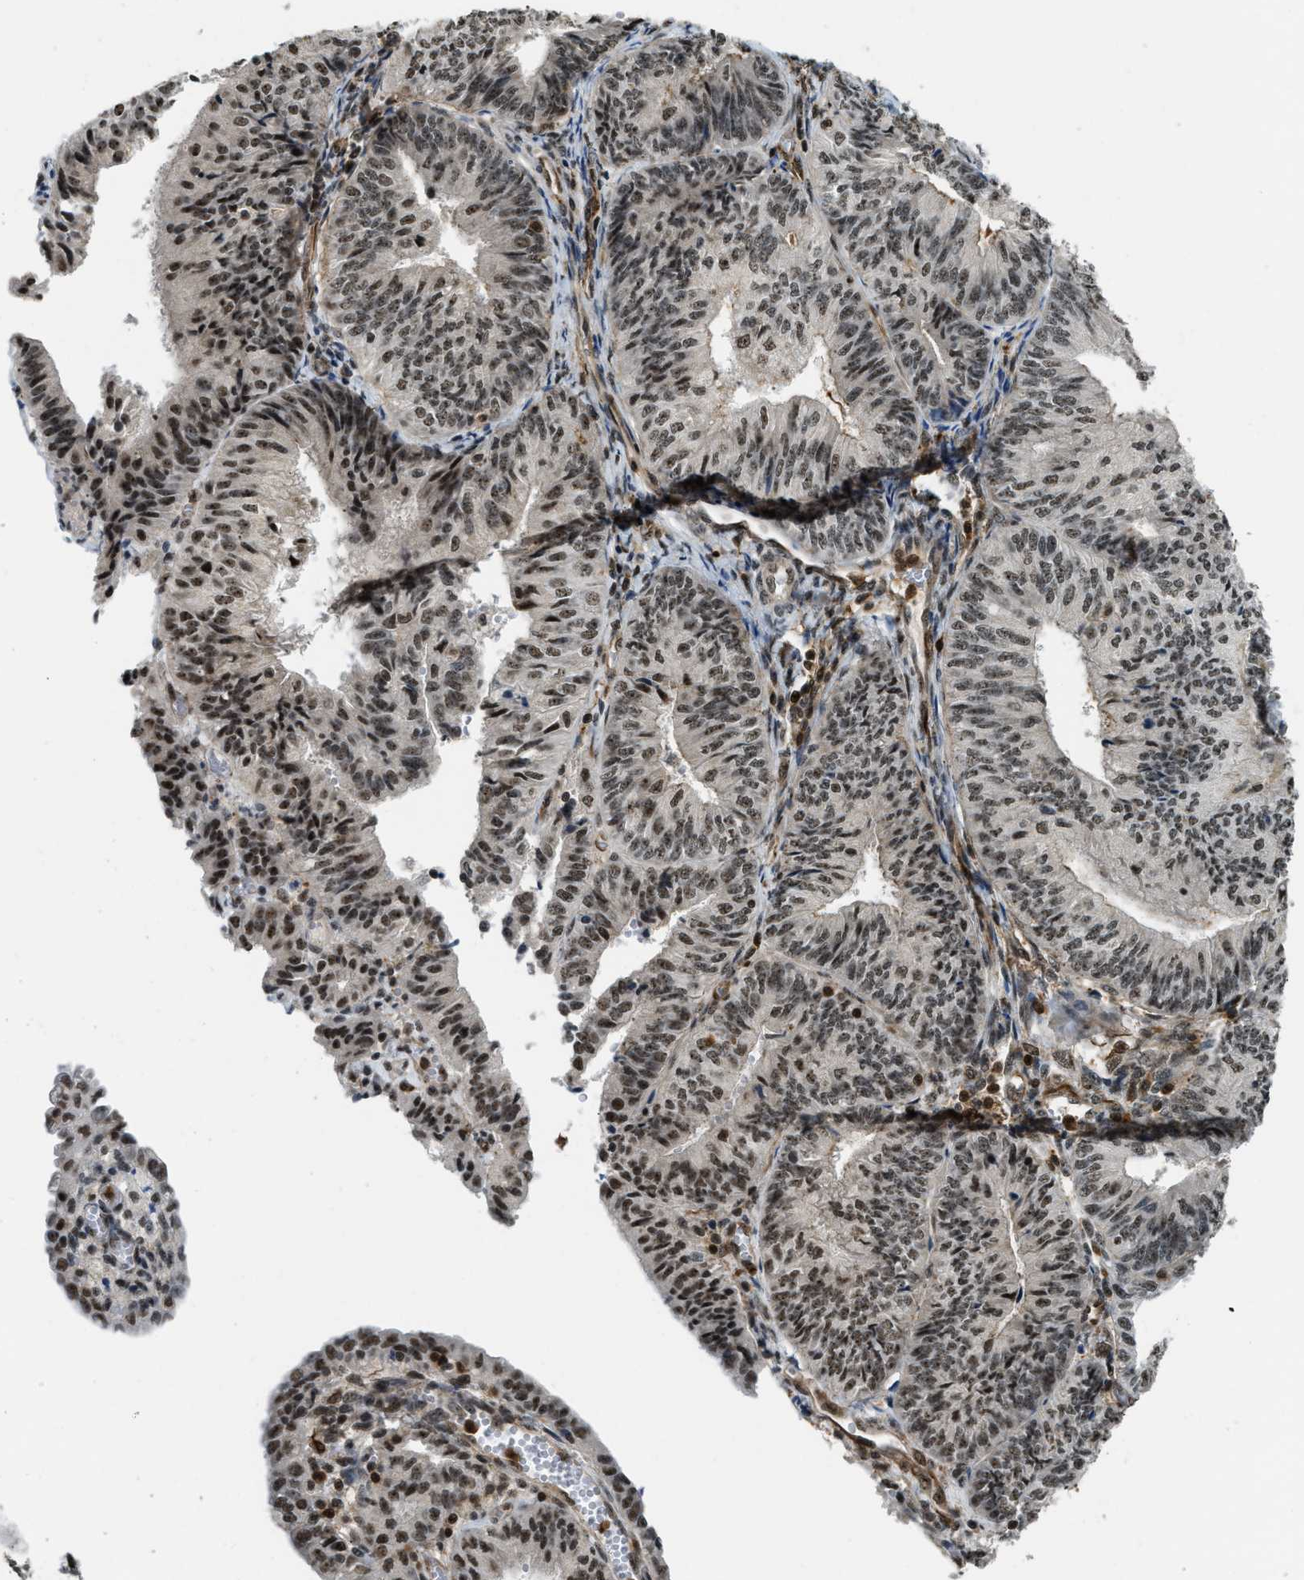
{"staining": {"intensity": "moderate", "quantity": ">75%", "location": "nuclear"}, "tissue": "endometrial cancer", "cell_type": "Tumor cells", "image_type": "cancer", "snomed": [{"axis": "morphology", "description": "Adenocarcinoma, NOS"}, {"axis": "topography", "description": "Endometrium"}], "caption": "Immunohistochemistry (IHC) staining of endometrial cancer (adenocarcinoma), which displays medium levels of moderate nuclear staining in about >75% of tumor cells indicating moderate nuclear protein positivity. The staining was performed using DAB (brown) for protein detection and nuclei were counterstained in hematoxylin (blue).", "gene": "E2F1", "patient": {"sex": "female", "age": 58}}